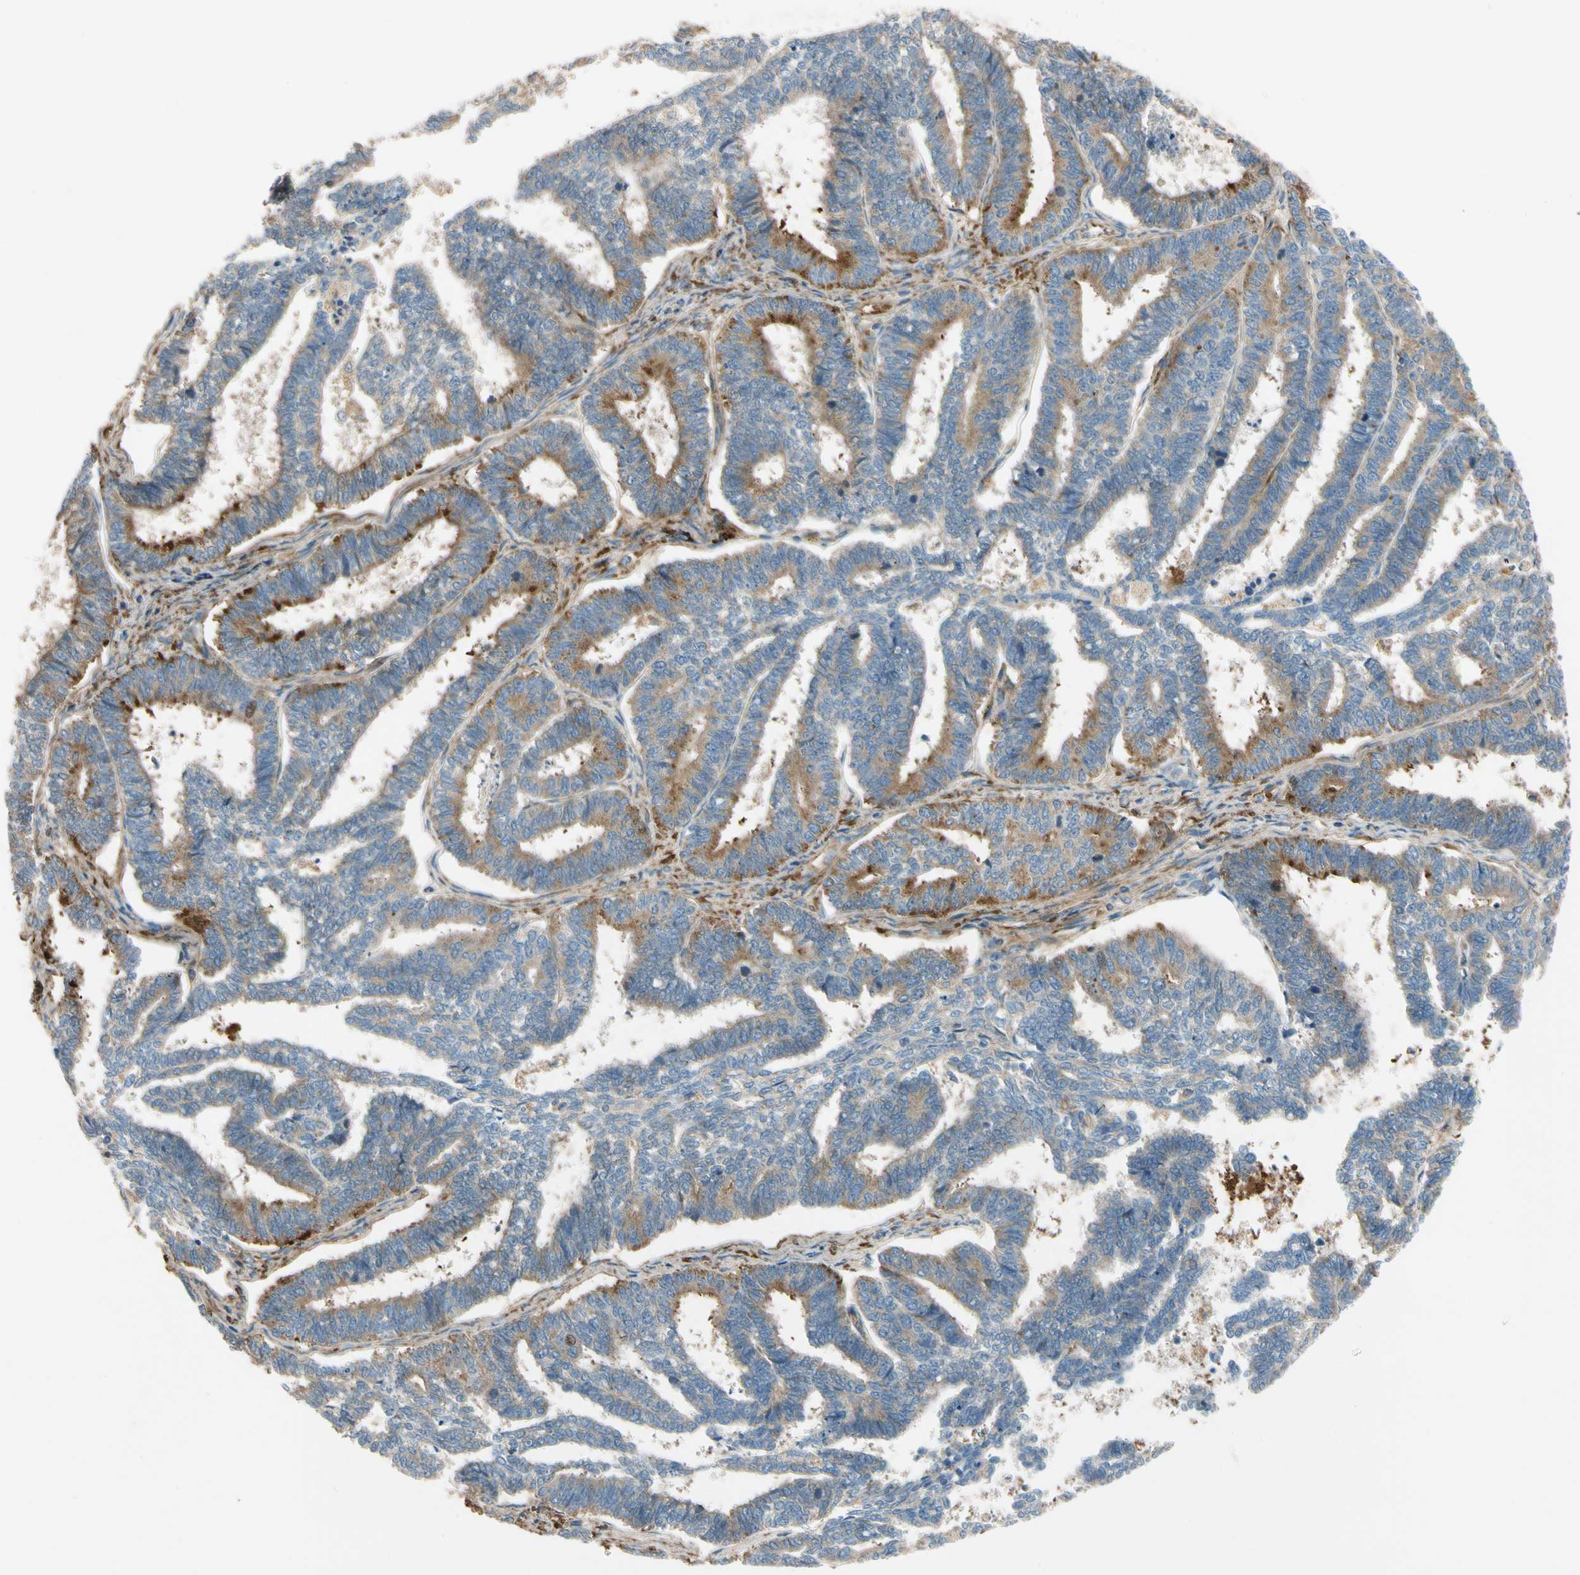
{"staining": {"intensity": "moderate", "quantity": ">75%", "location": "cytoplasmic/membranous"}, "tissue": "endometrial cancer", "cell_type": "Tumor cells", "image_type": "cancer", "snomed": [{"axis": "morphology", "description": "Adenocarcinoma, NOS"}, {"axis": "topography", "description": "Endometrium"}], "caption": "Immunohistochemical staining of endometrial cancer (adenocarcinoma) demonstrates medium levels of moderate cytoplasmic/membranous expression in about >75% of tumor cells.", "gene": "MST1R", "patient": {"sex": "female", "age": 70}}